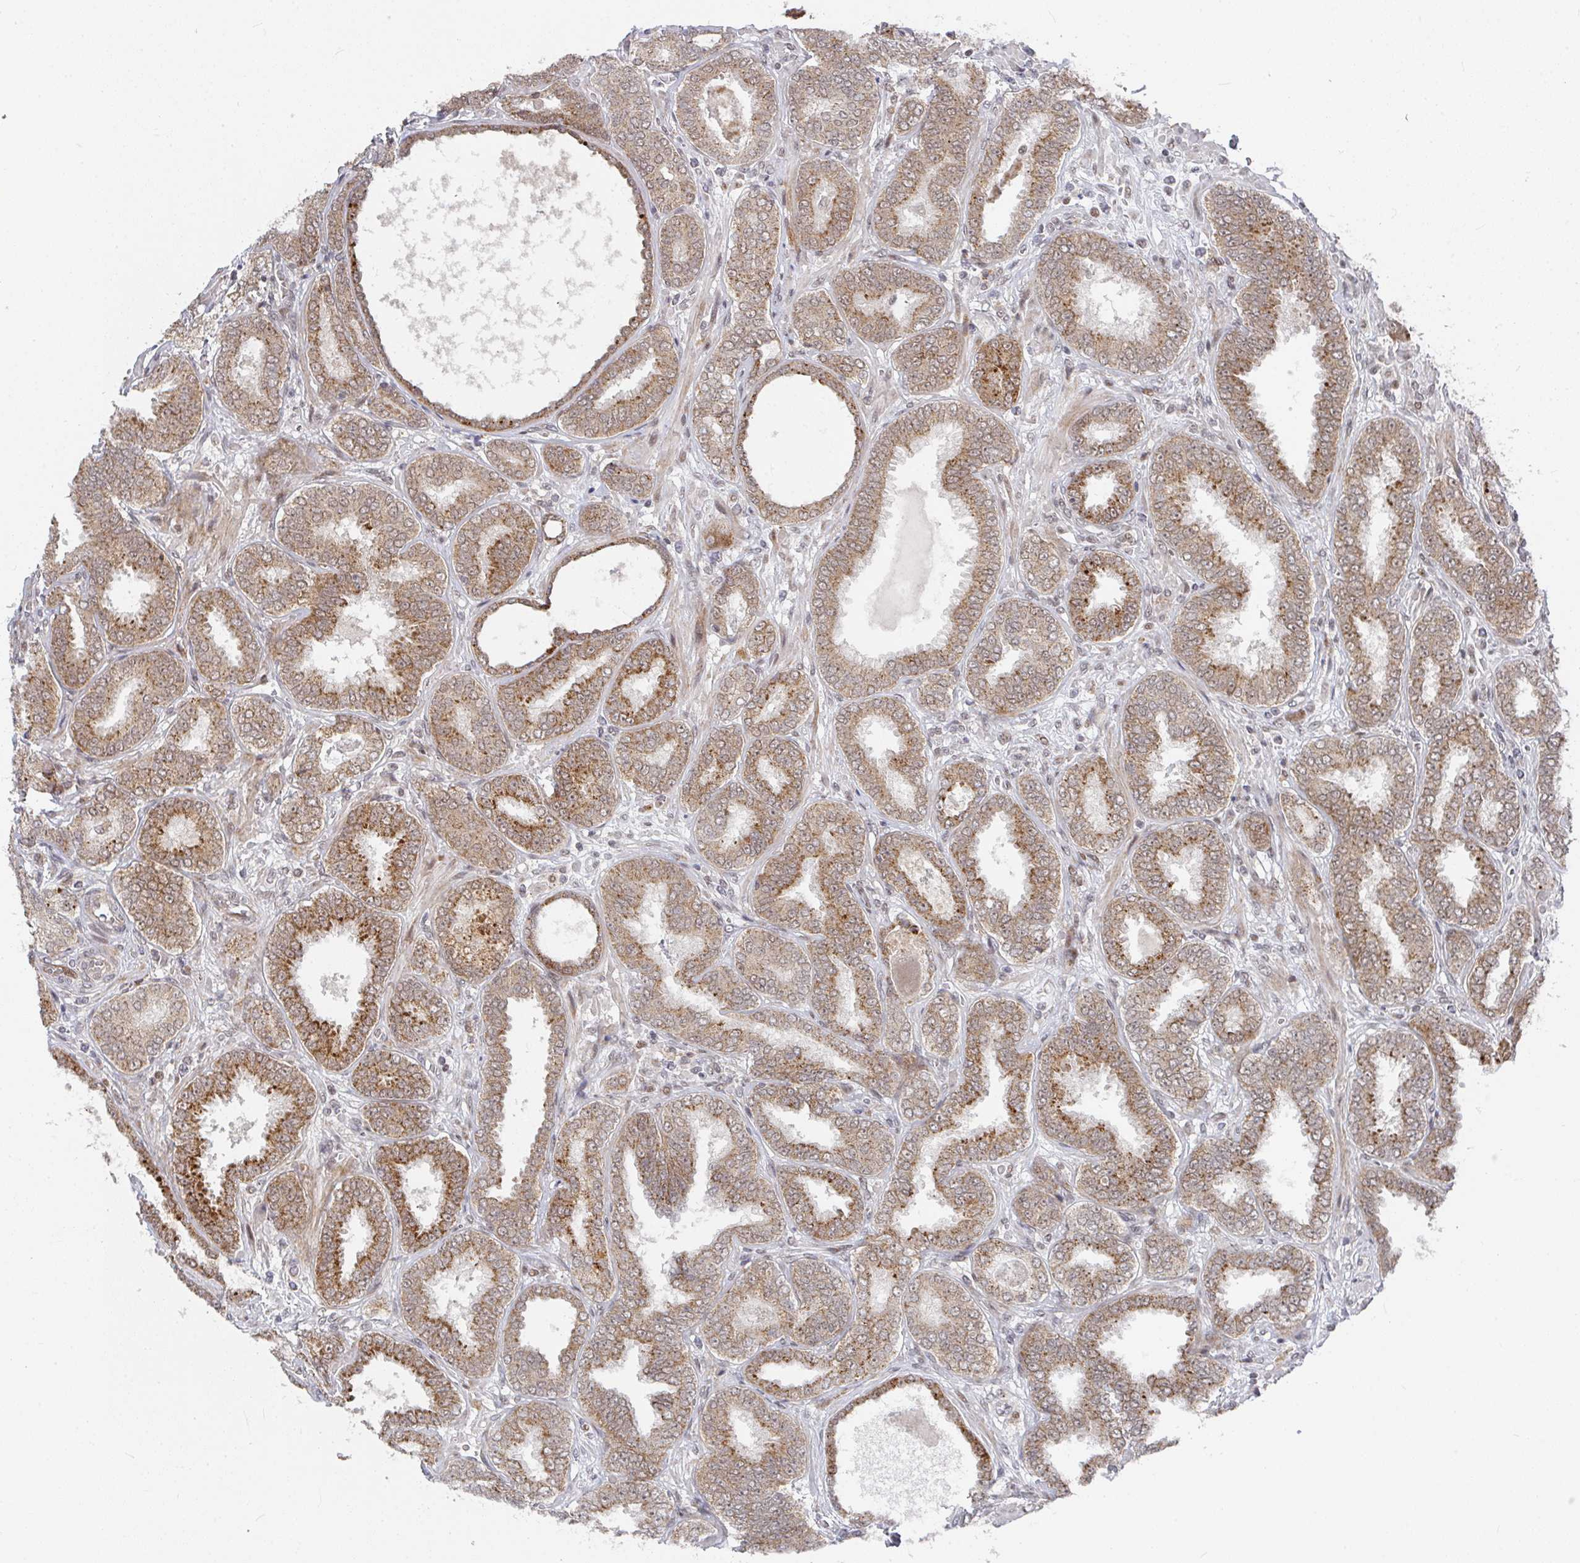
{"staining": {"intensity": "moderate", "quantity": ">75%", "location": "cytoplasmic/membranous,nuclear"}, "tissue": "prostate cancer", "cell_type": "Tumor cells", "image_type": "cancer", "snomed": [{"axis": "morphology", "description": "Adenocarcinoma, High grade"}, {"axis": "topography", "description": "Prostate"}], "caption": "A brown stain labels moderate cytoplasmic/membranous and nuclear positivity of a protein in human prostate high-grade adenocarcinoma tumor cells.", "gene": "RBBP5", "patient": {"sex": "male", "age": 72}}